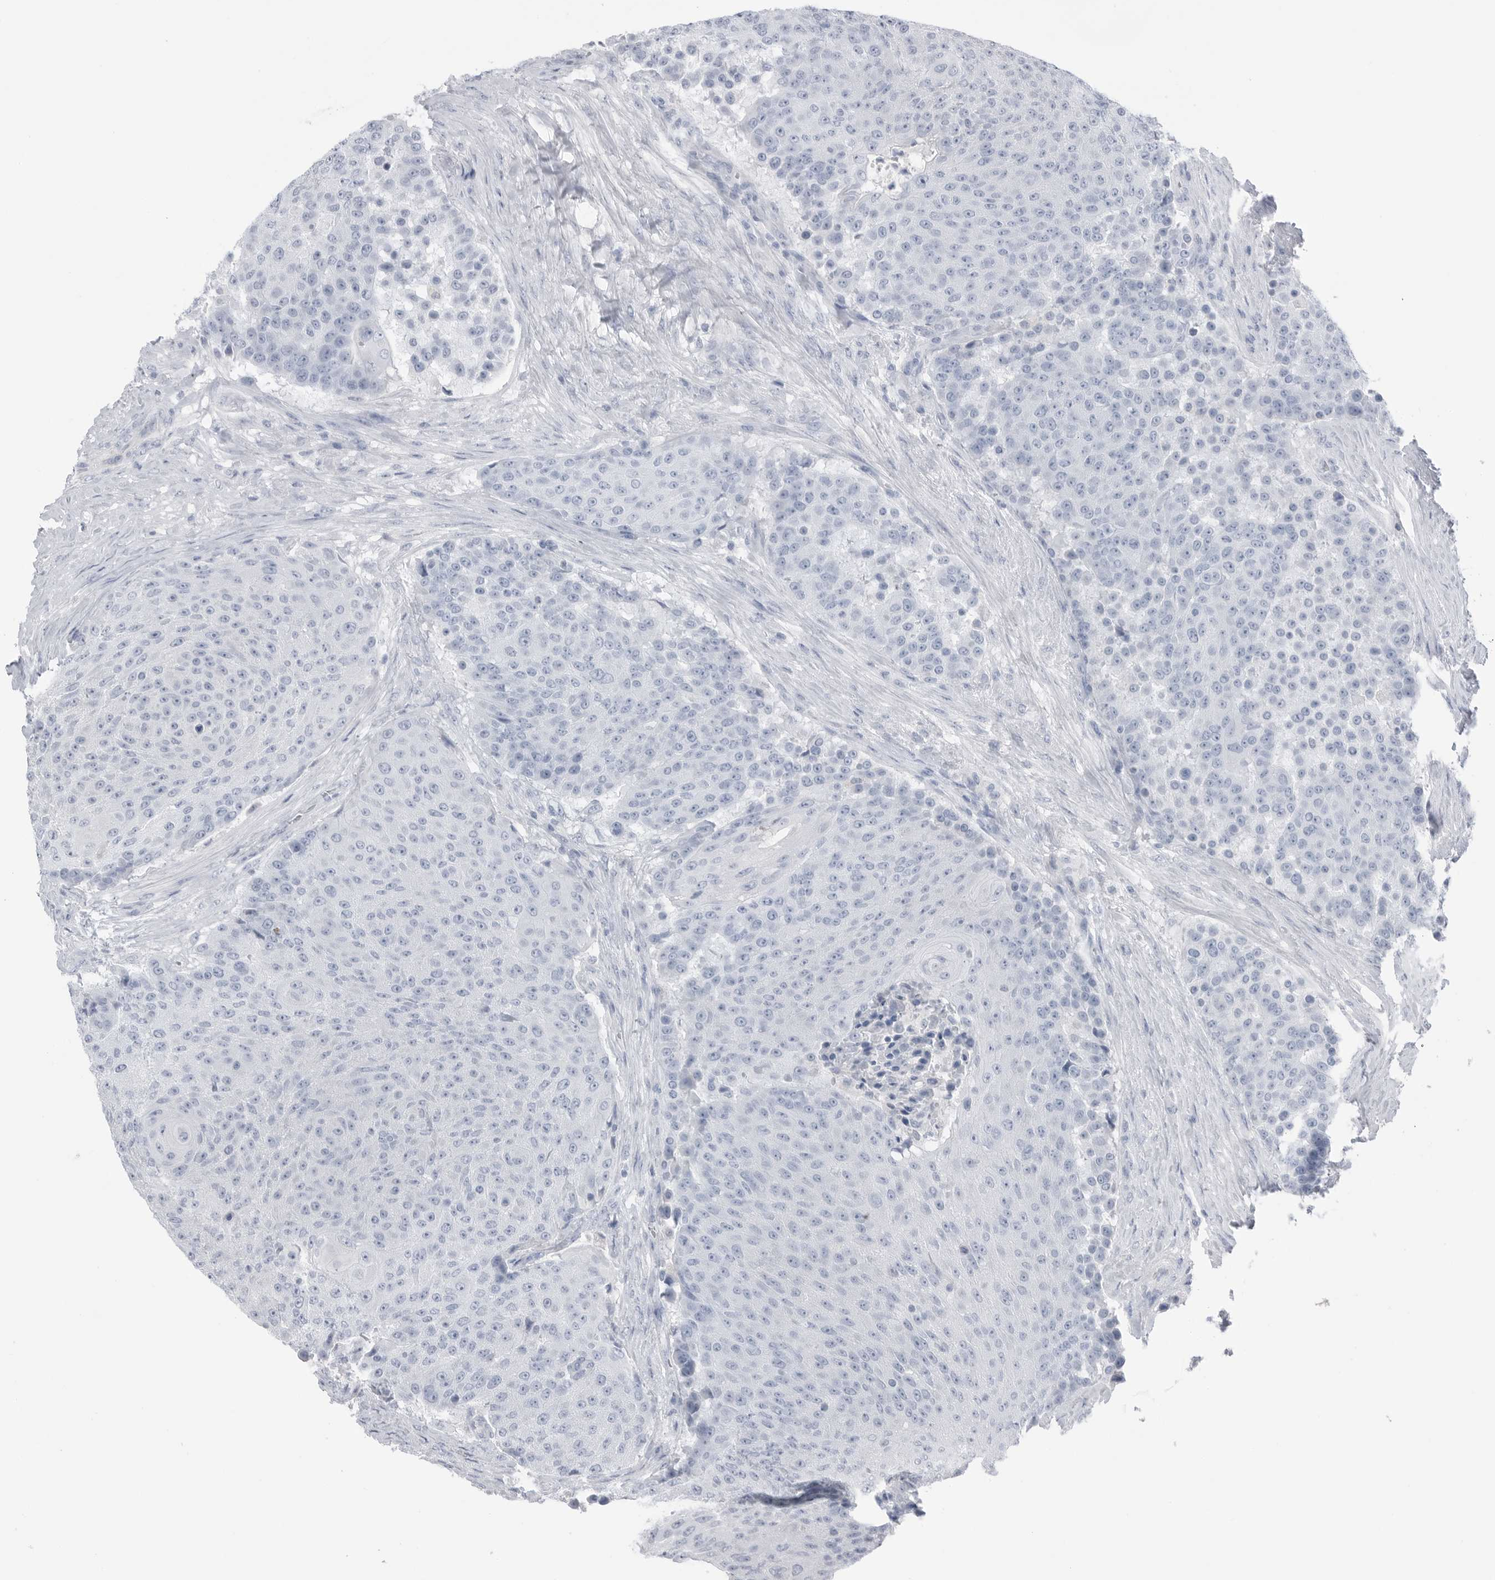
{"staining": {"intensity": "negative", "quantity": "none", "location": "none"}, "tissue": "urothelial cancer", "cell_type": "Tumor cells", "image_type": "cancer", "snomed": [{"axis": "morphology", "description": "Urothelial carcinoma, High grade"}, {"axis": "topography", "description": "Urinary bladder"}], "caption": "Human urothelial carcinoma (high-grade) stained for a protein using immunohistochemistry (IHC) reveals no positivity in tumor cells.", "gene": "ABHD12", "patient": {"sex": "female", "age": 63}}